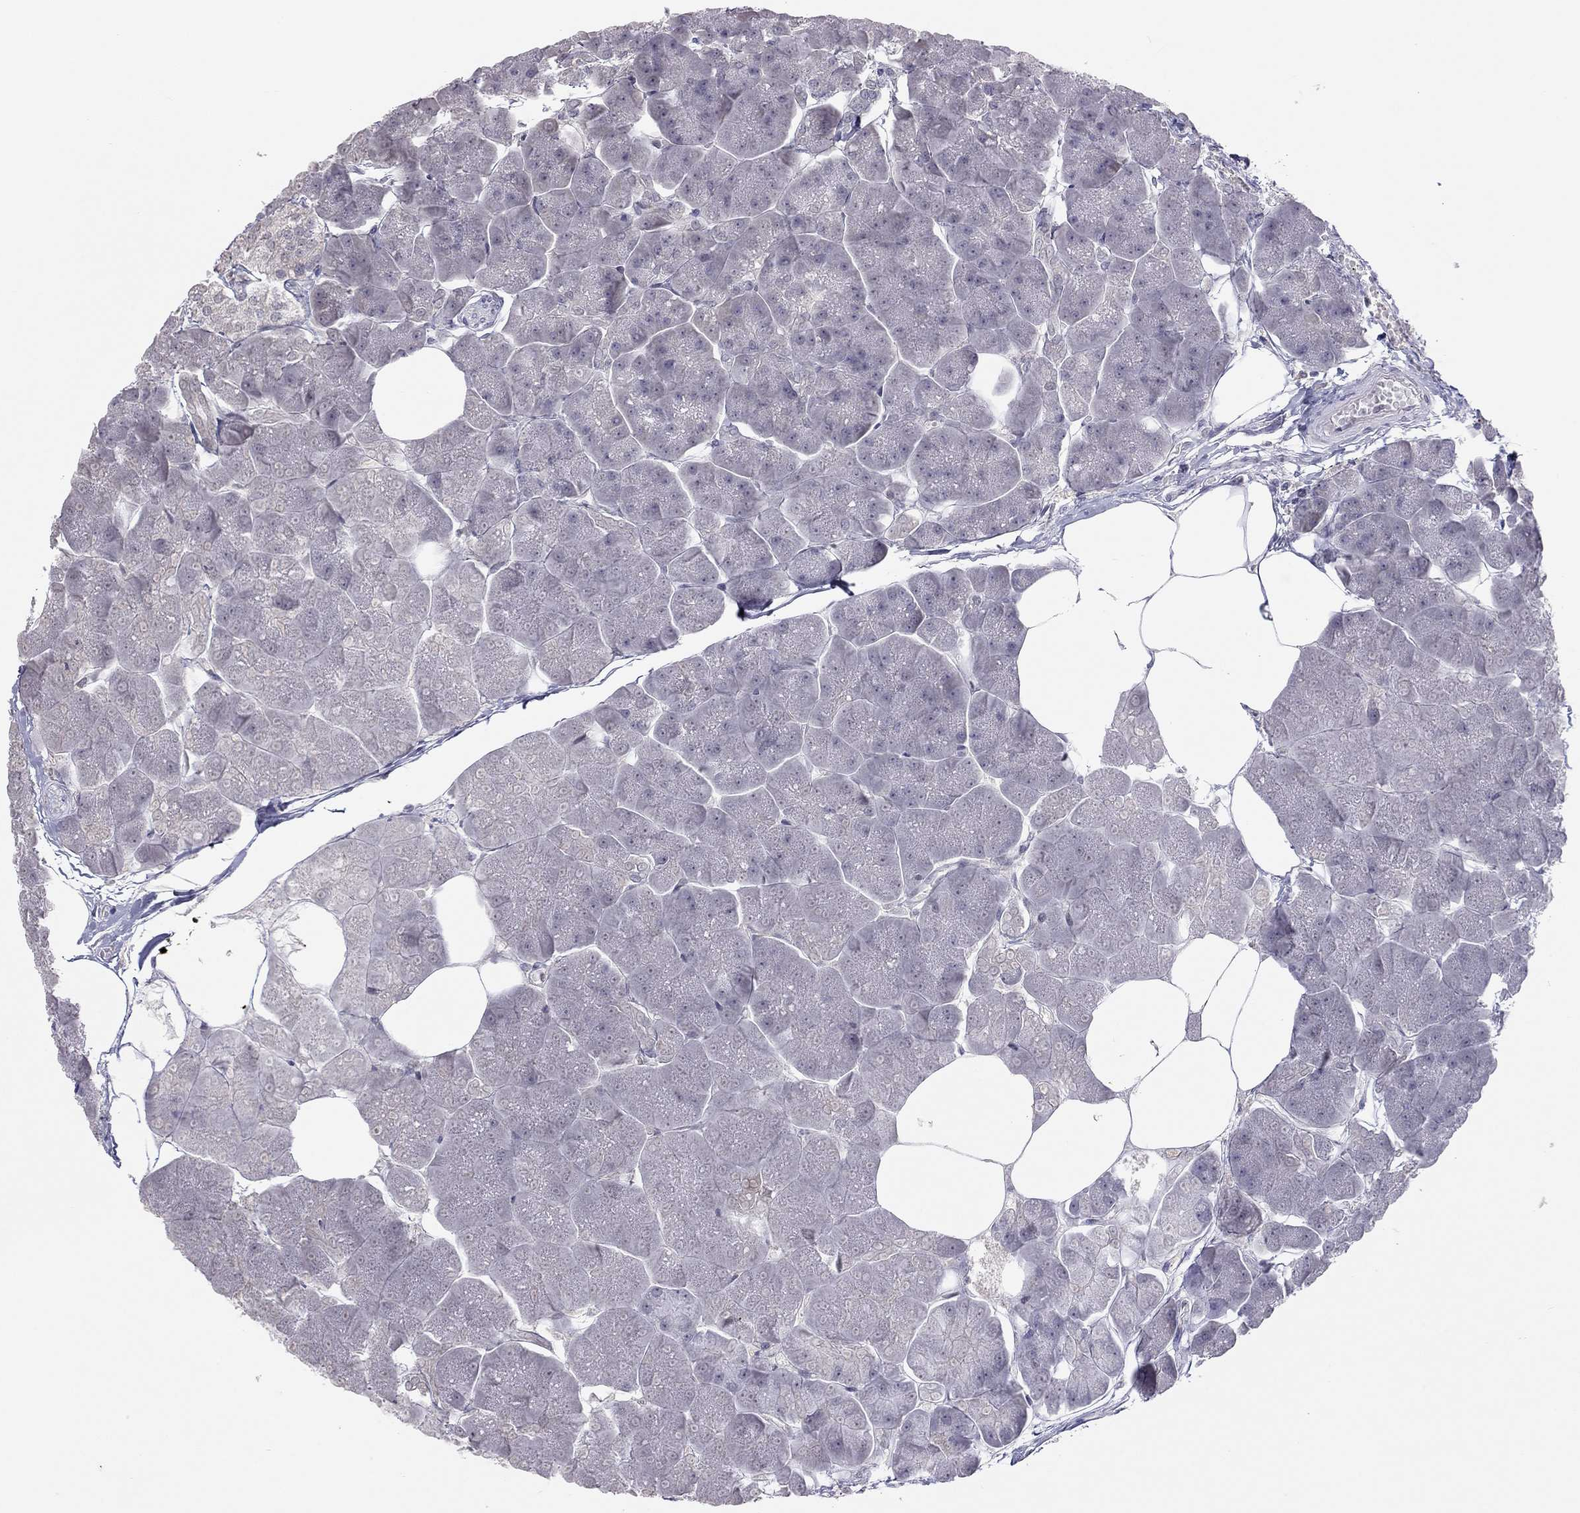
{"staining": {"intensity": "negative", "quantity": "none", "location": "none"}, "tissue": "pancreas", "cell_type": "Exocrine glandular cells", "image_type": "normal", "snomed": [{"axis": "morphology", "description": "Normal tissue, NOS"}, {"axis": "topography", "description": "Adipose tissue"}, {"axis": "topography", "description": "Pancreas"}, {"axis": "topography", "description": "Peripheral nerve tissue"}], "caption": "Micrograph shows no significant protein expression in exocrine glandular cells of normal pancreas.", "gene": "HSF2BP", "patient": {"sex": "female", "age": 58}}